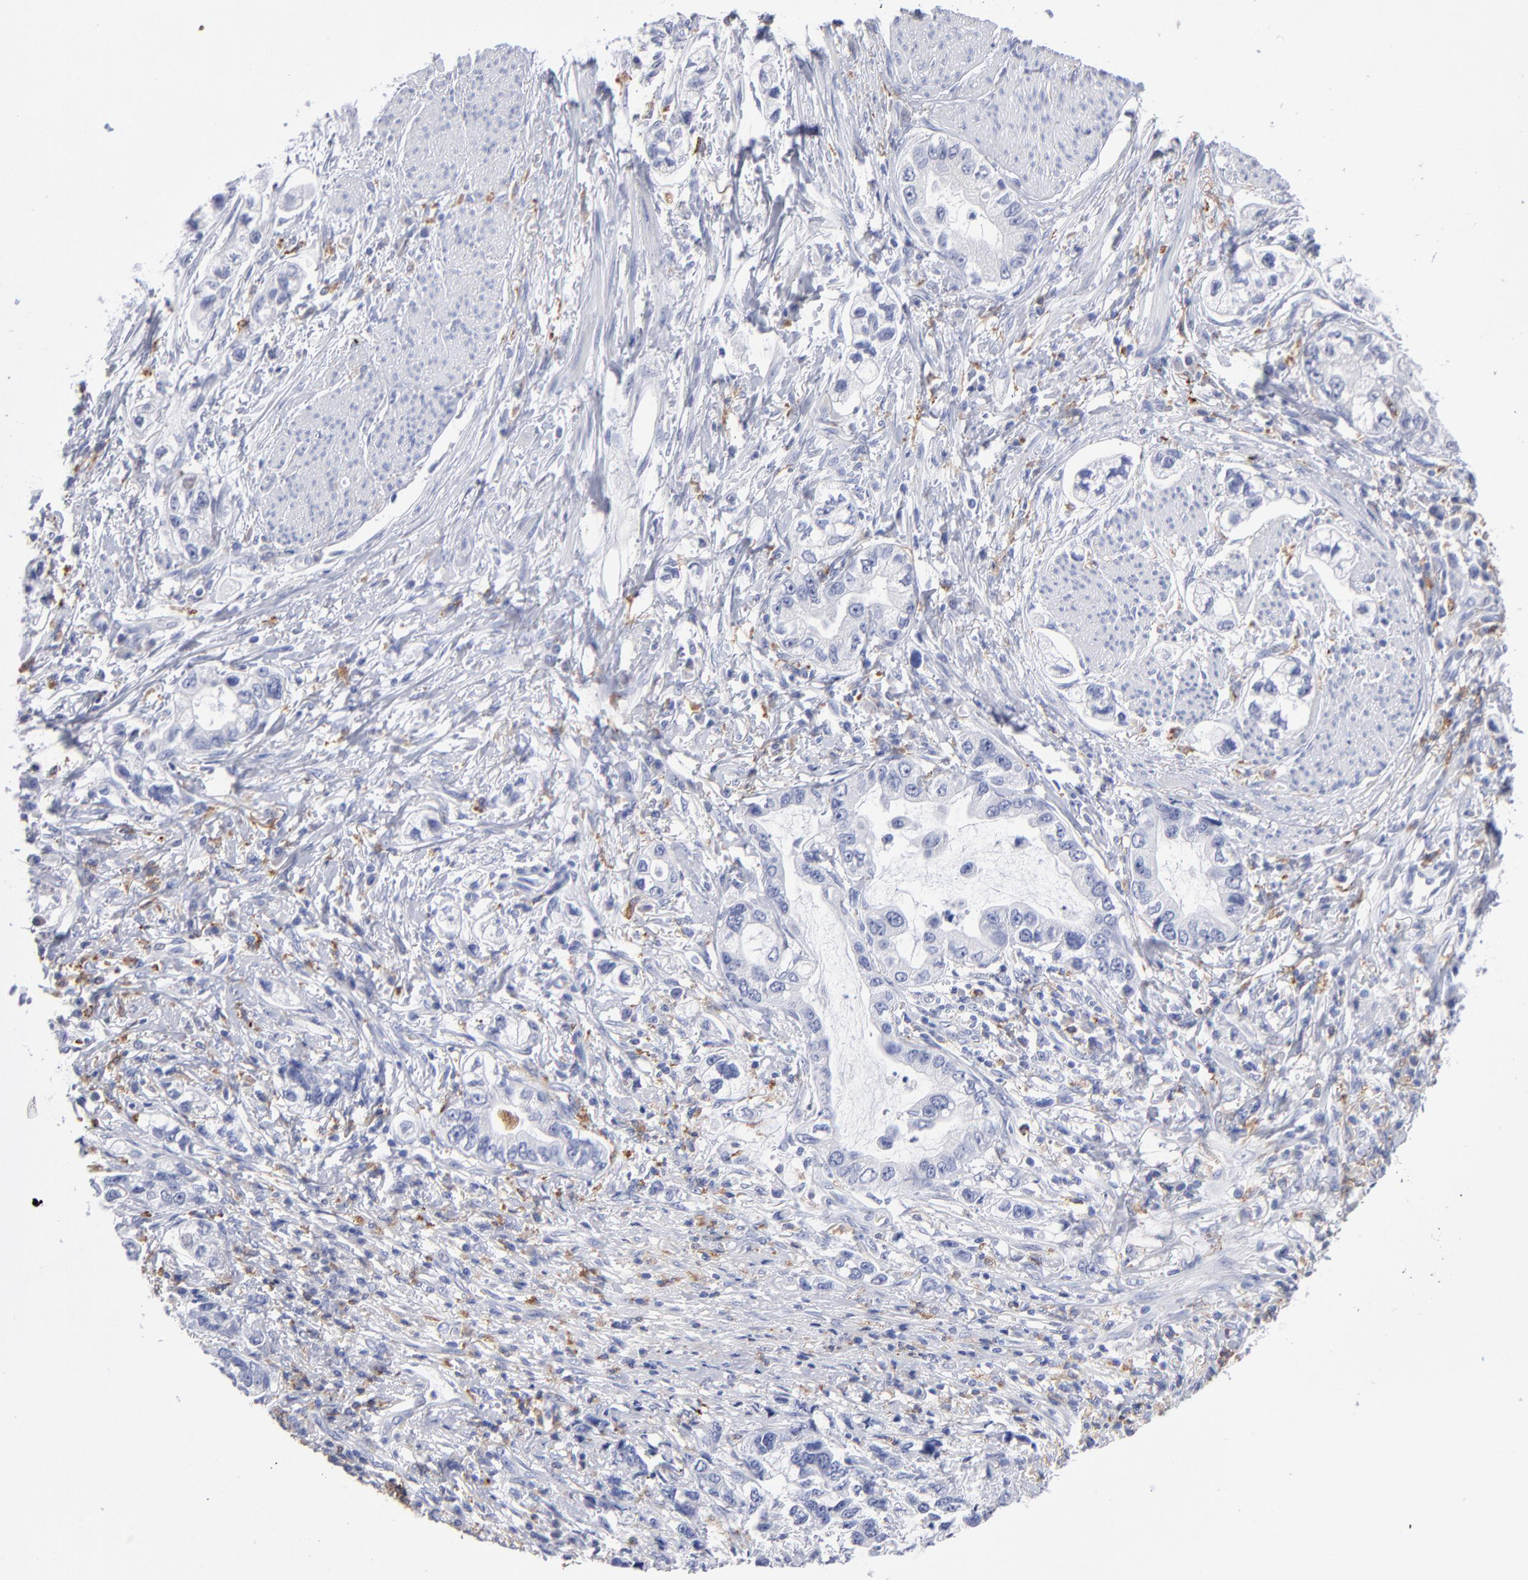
{"staining": {"intensity": "negative", "quantity": "none", "location": "none"}, "tissue": "stomach cancer", "cell_type": "Tumor cells", "image_type": "cancer", "snomed": [{"axis": "morphology", "description": "Adenocarcinoma, NOS"}, {"axis": "topography", "description": "Stomach, lower"}], "caption": "An IHC image of stomach cancer is shown. There is no staining in tumor cells of stomach cancer. The staining is performed using DAB brown chromogen with nuclei counter-stained in using hematoxylin.", "gene": "CD180", "patient": {"sex": "female", "age": 93}}